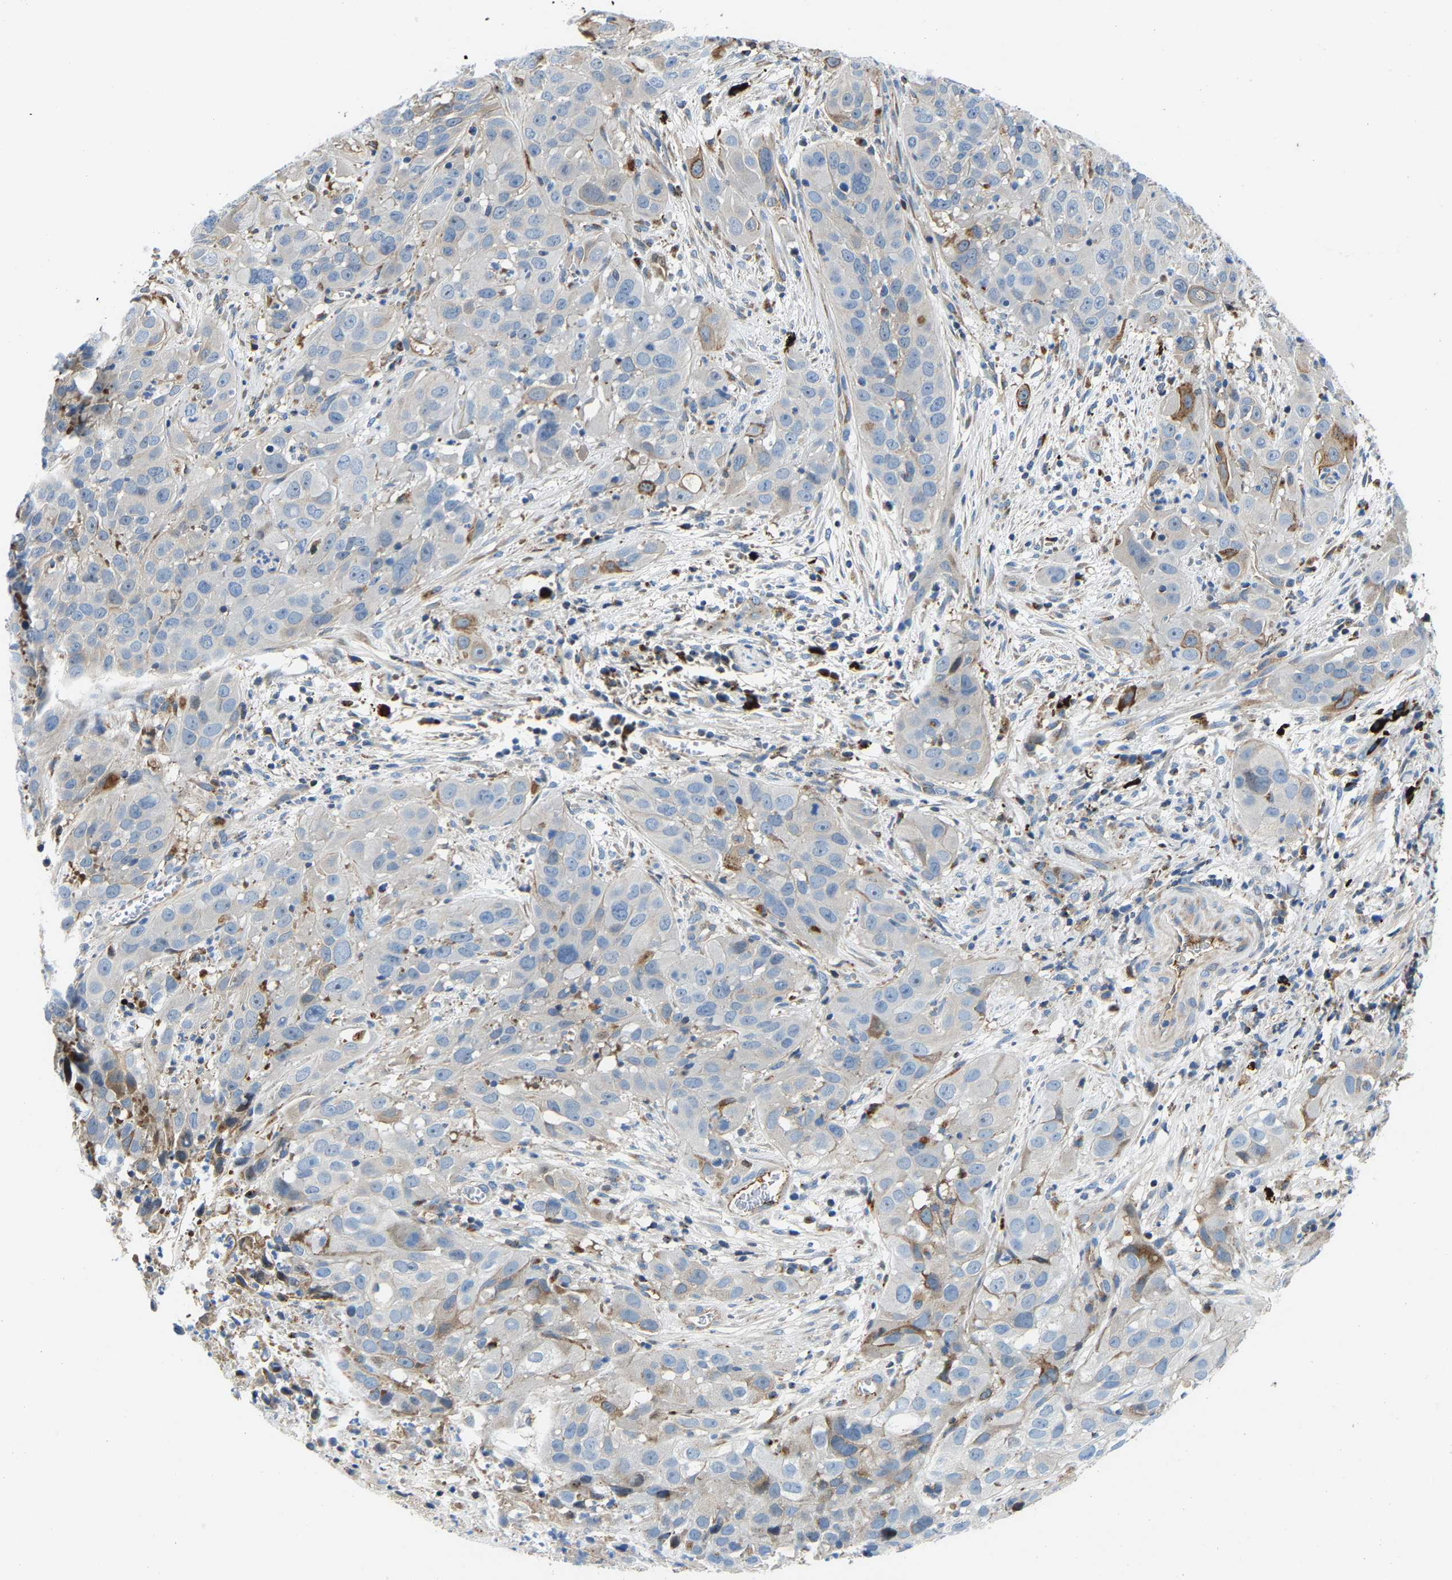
{"staining": {"intensity": "negative", "quantity": "none", "location": "none"}, "tissue": "cervical cancer", "cell_type": "Tumor cells", "image_type": "cancer", "snomed": [{"axis": "morphology", "description": "Squamous cell carcinoma, NOS"}, {"axis": "topography", "description": "Cervix"}], "caption": "This is an immunohistochemistry (IHC) histopathology image of human cervical cancer (squamous cell carcinoma). There is no staining in tumor cells.", "gene": "DPP7", "patient": {"sex": "female", "age": 32}}